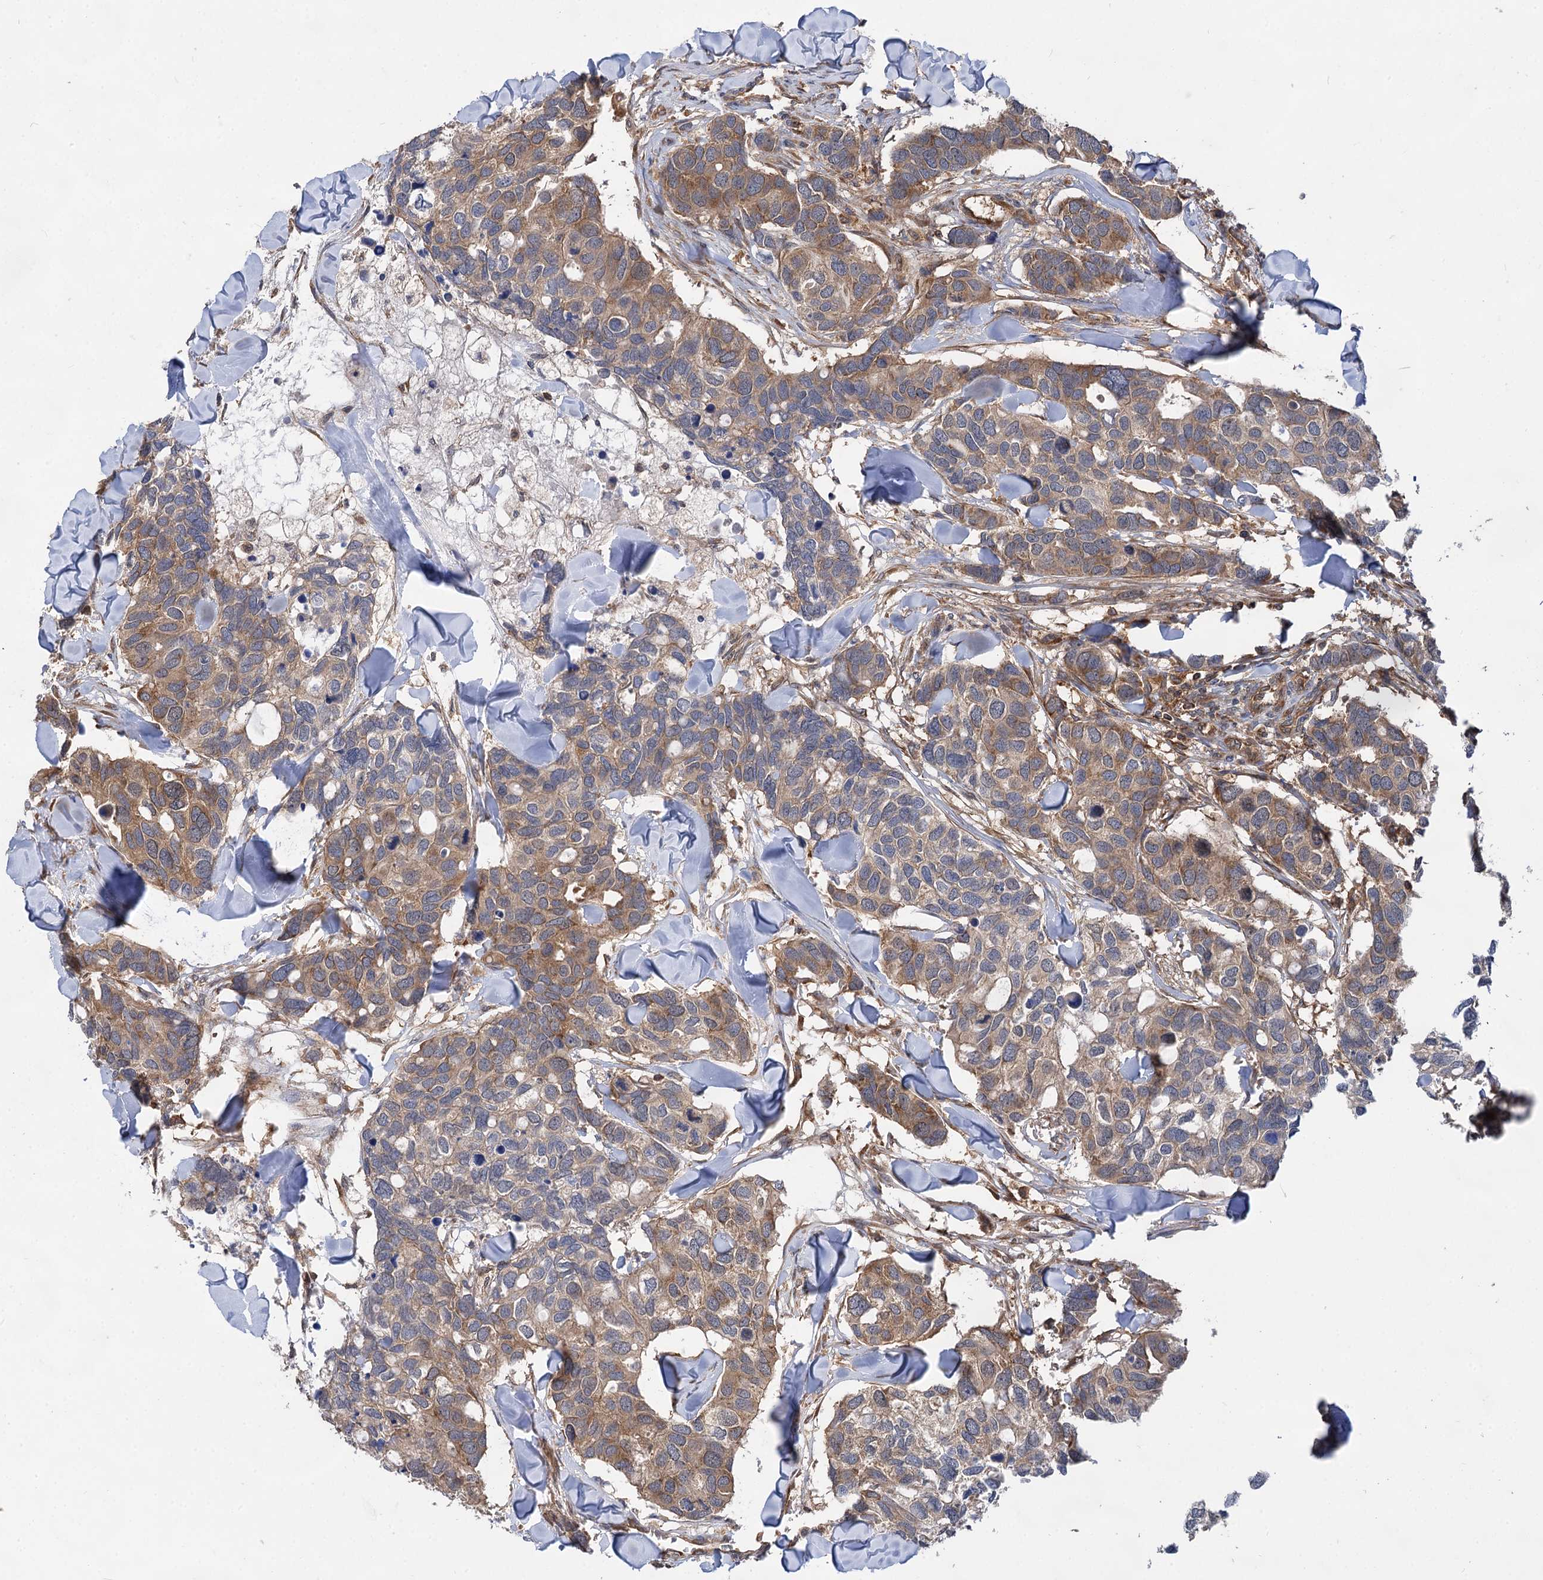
{"staining": {"intensity": "weak", "quantity": "25%-75%", "location": "cytoplasmic/membranous"}, "tissue": "breast cancer", "cell_type": "Tumor cells", "image_type": "cancer", "snomed": [{"axis": "morphology", "description": "Duct carcinoma"}, {"axis": "topography", "description": "Breast"}], "caption": "Breast cancer stained for a protein demonstrates weak cytoplasmic/membranous positivity in tumor cells.", "gene": "PACS1", "patient": {"sex": "female", "age": 83}}